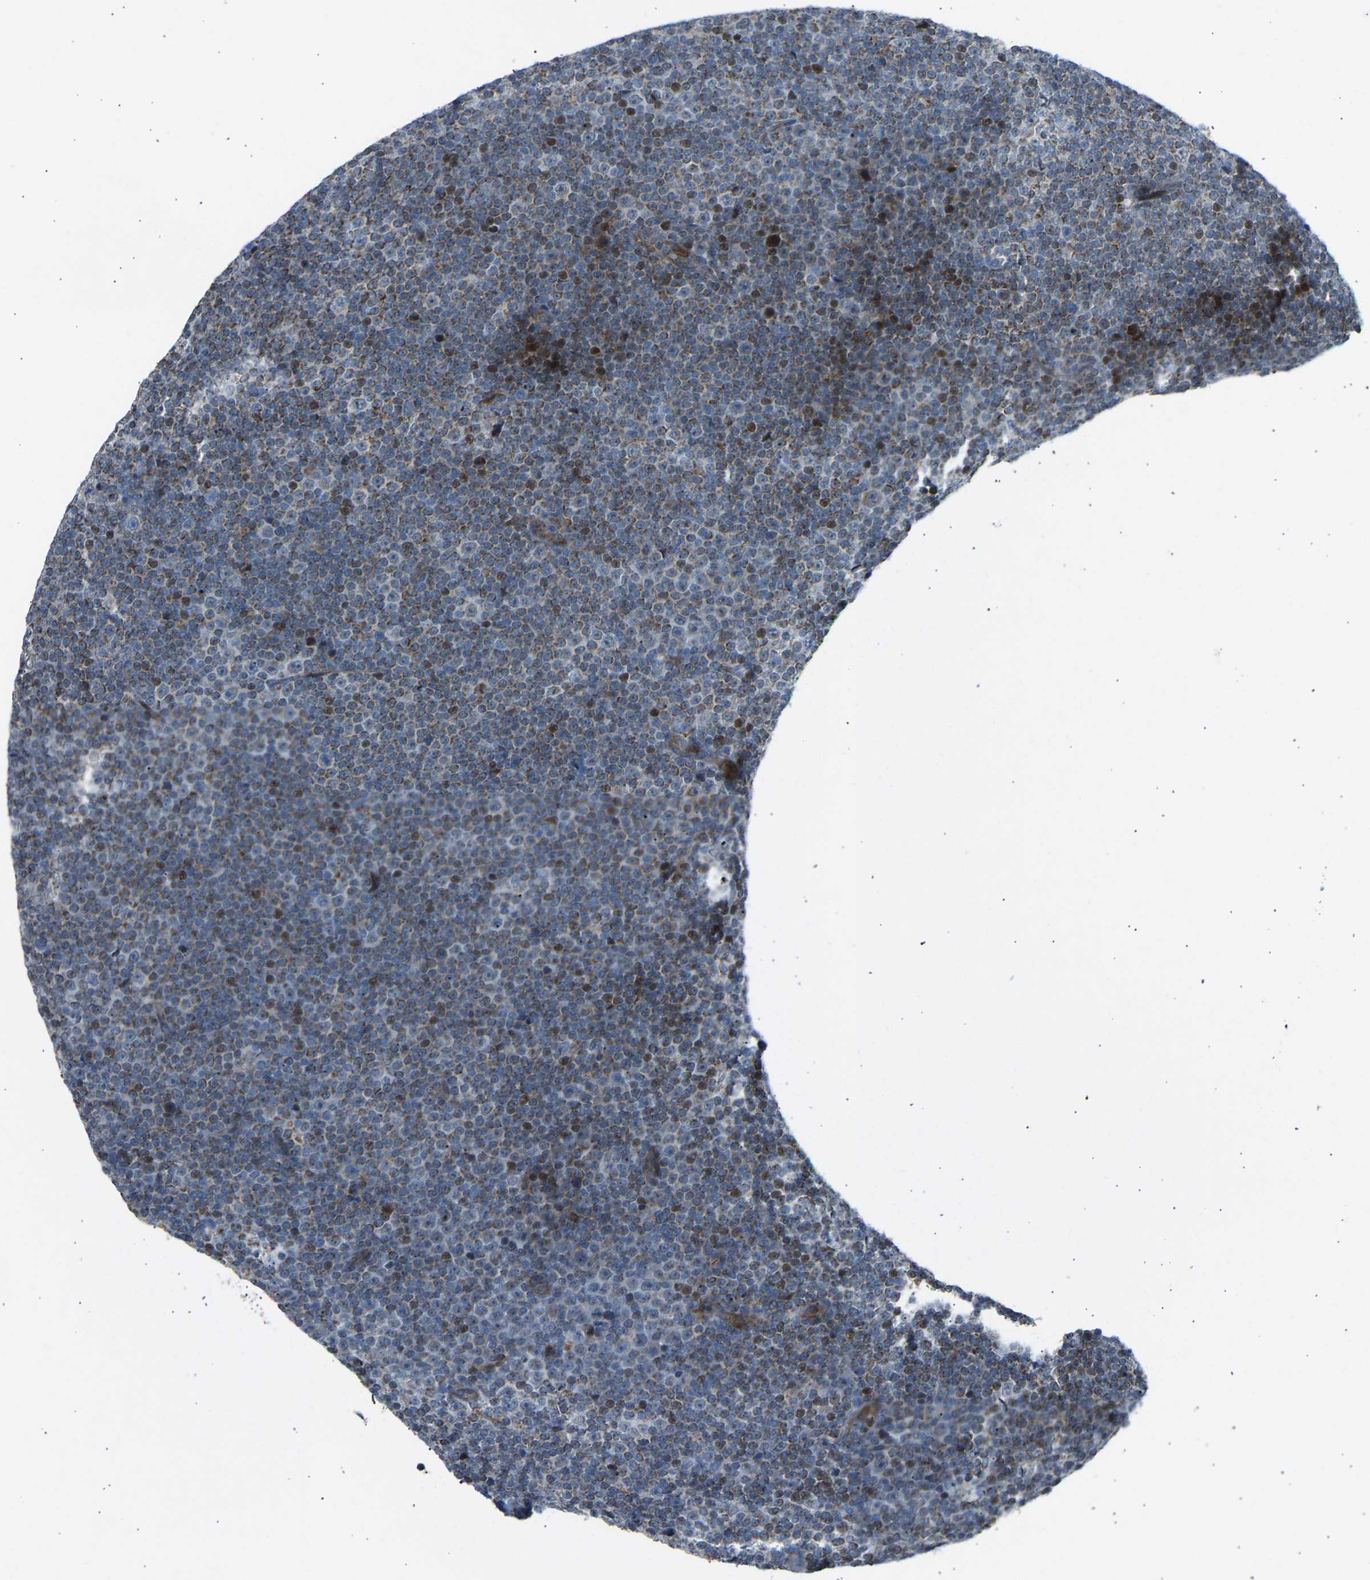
{"staining": {"intensity": "moderate", "quantity": "25%-75%", "location": "cytoplasmic/membranous"}, "tissue": "lymphoma", "cell_type": "Tumor cells", "image_type": "cancer", "snomed": [{"axis": "morphology", "description": "Malignant lymphoma, non-Hodgkin's type, Low grade"}, {"axis": "topography", "description": "Lymph node"}], "caption": "Lymphoma stained with a protein marker demonstrates moderate staining in tumor cells.", "gene": "VPS41", "patient": {"sex": "female", "age": 67}}